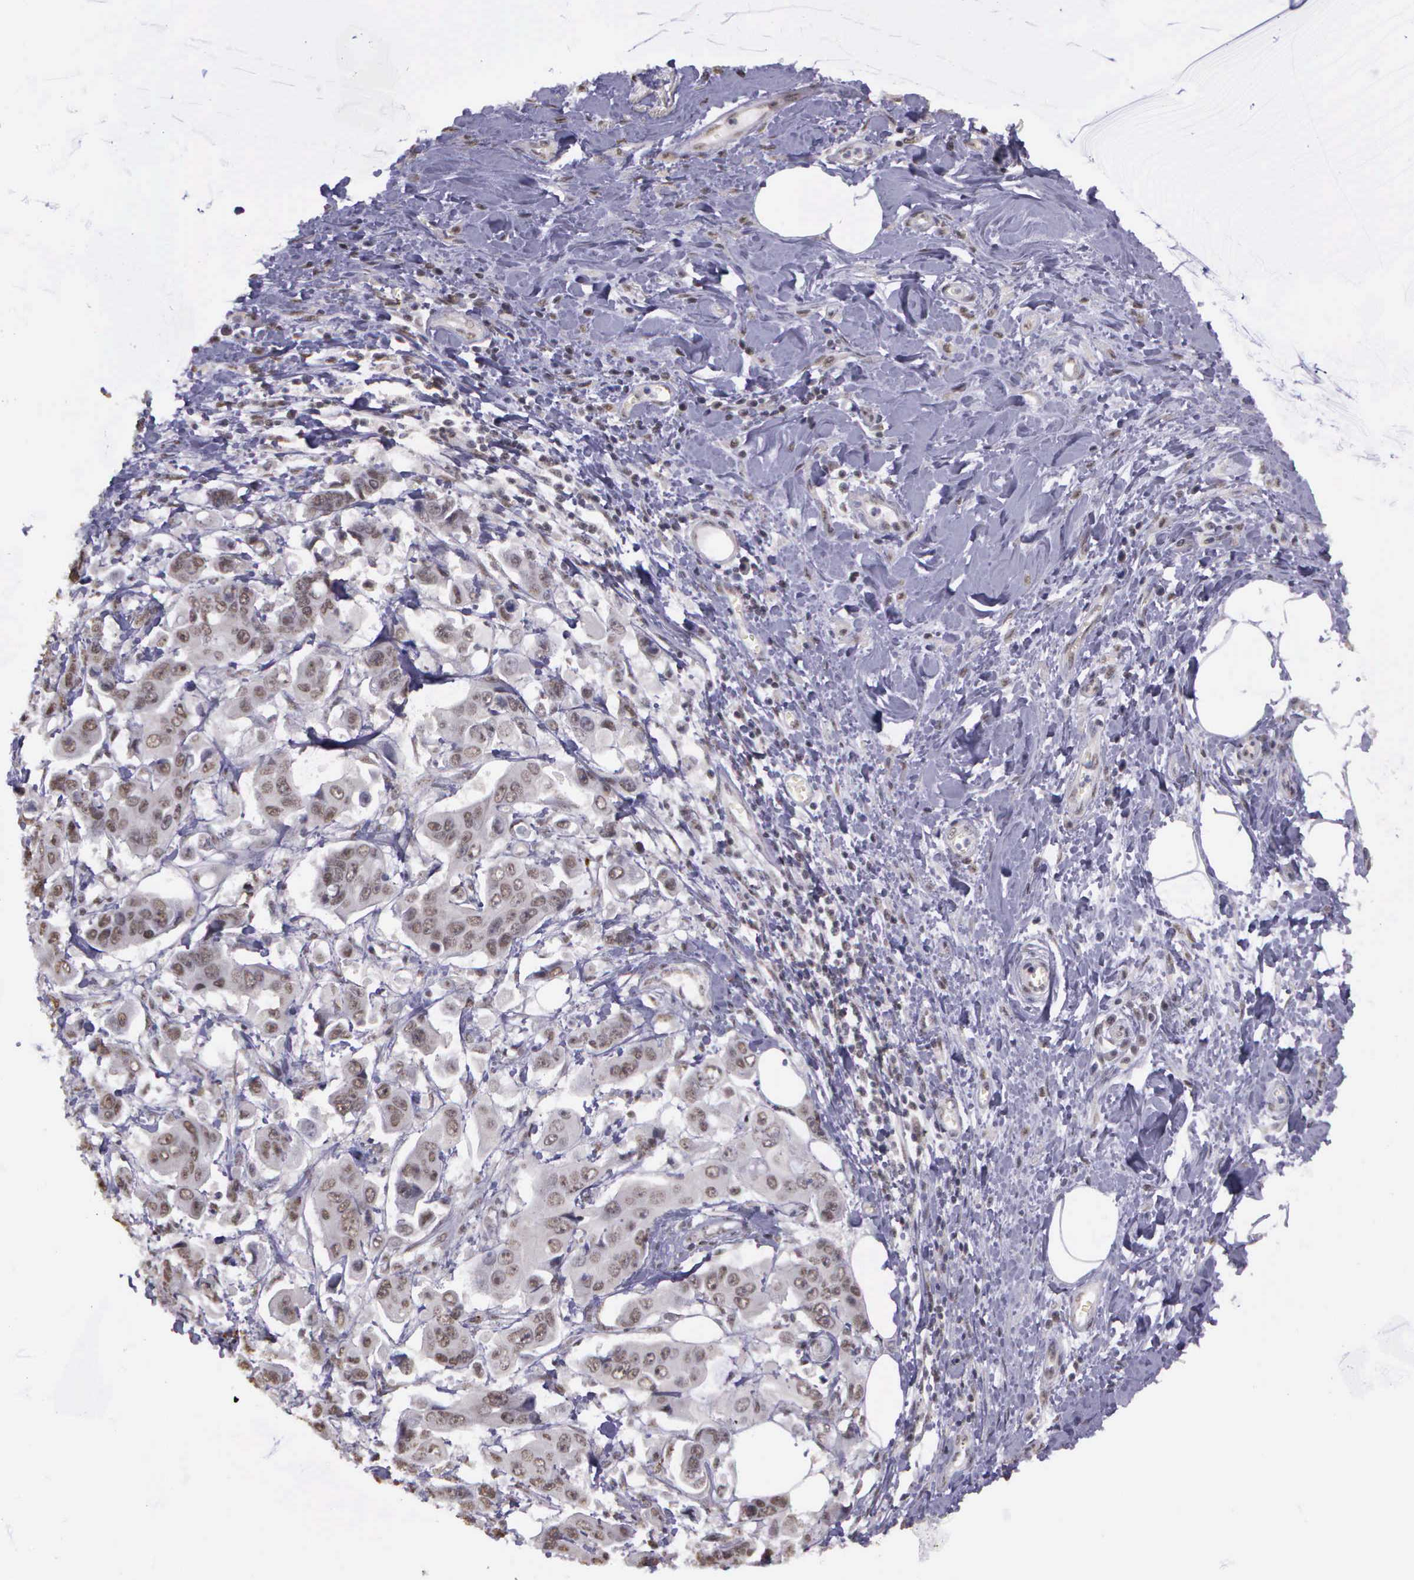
{"staining": {"intensity": "negative", "quantity": "none", "location": "none"}, "tissue": "stomach cancer", "cell_type": "Tumor cells", "image_type": "cancer", "snomed": [{"axis": "morphology", "description": "Adenocarcinoma, NOS"}, {"axis": "topography", "description": "Stomach, upper"}], "caption": "Tumor cells show no significant staining in stomach cancer (adenocarcinoma).", "gene": "ARMCX5", "patient": {"sex": "male", "age": 80}}